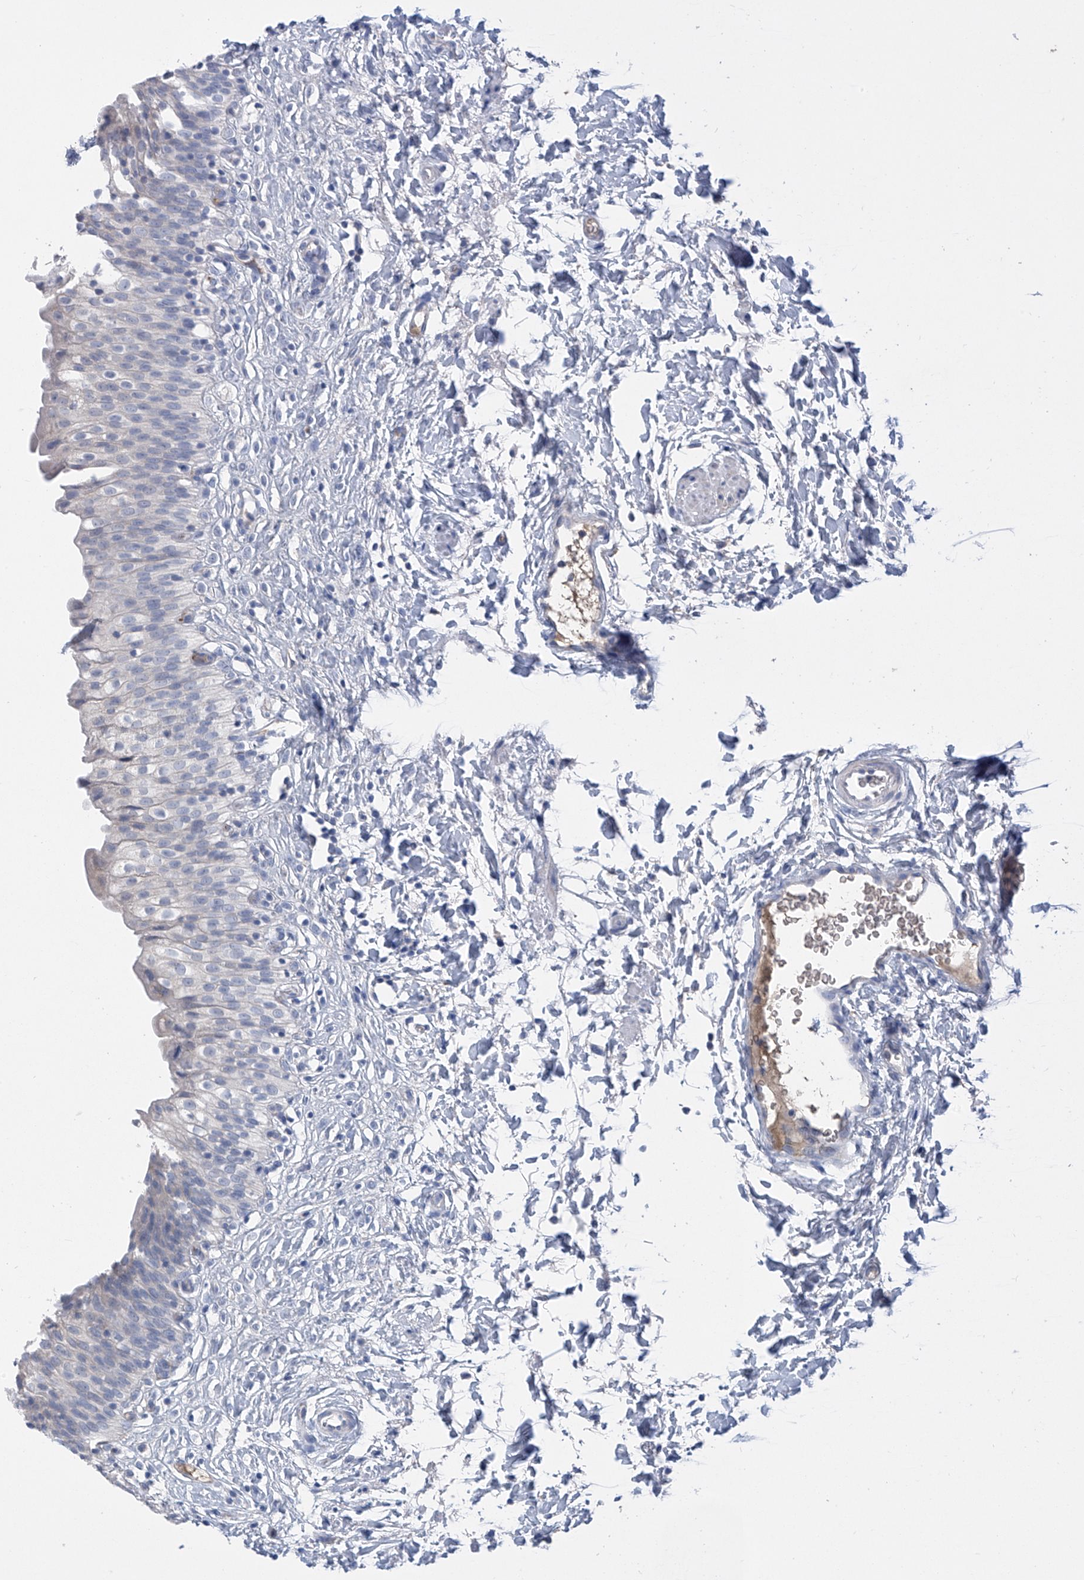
{"staining": {"intensity": "negative", "quantity": "none", "location": "none"}, "tissue": "urinary bladder", "cell_type": "Urothelial cells", "image_type": "normal", "snomed": [{"axis": "morphology", "description": "Normal tissue, NOS"}, {"axis": "topography", "description": "Urinary bladder"}], "caption": "This is an IHC histopathology image of benign human urinary bladder. There is no positivity in urothelial cells.", "gene": "SLCO4A1", "patient": {"sex": "male", "age": 55}}